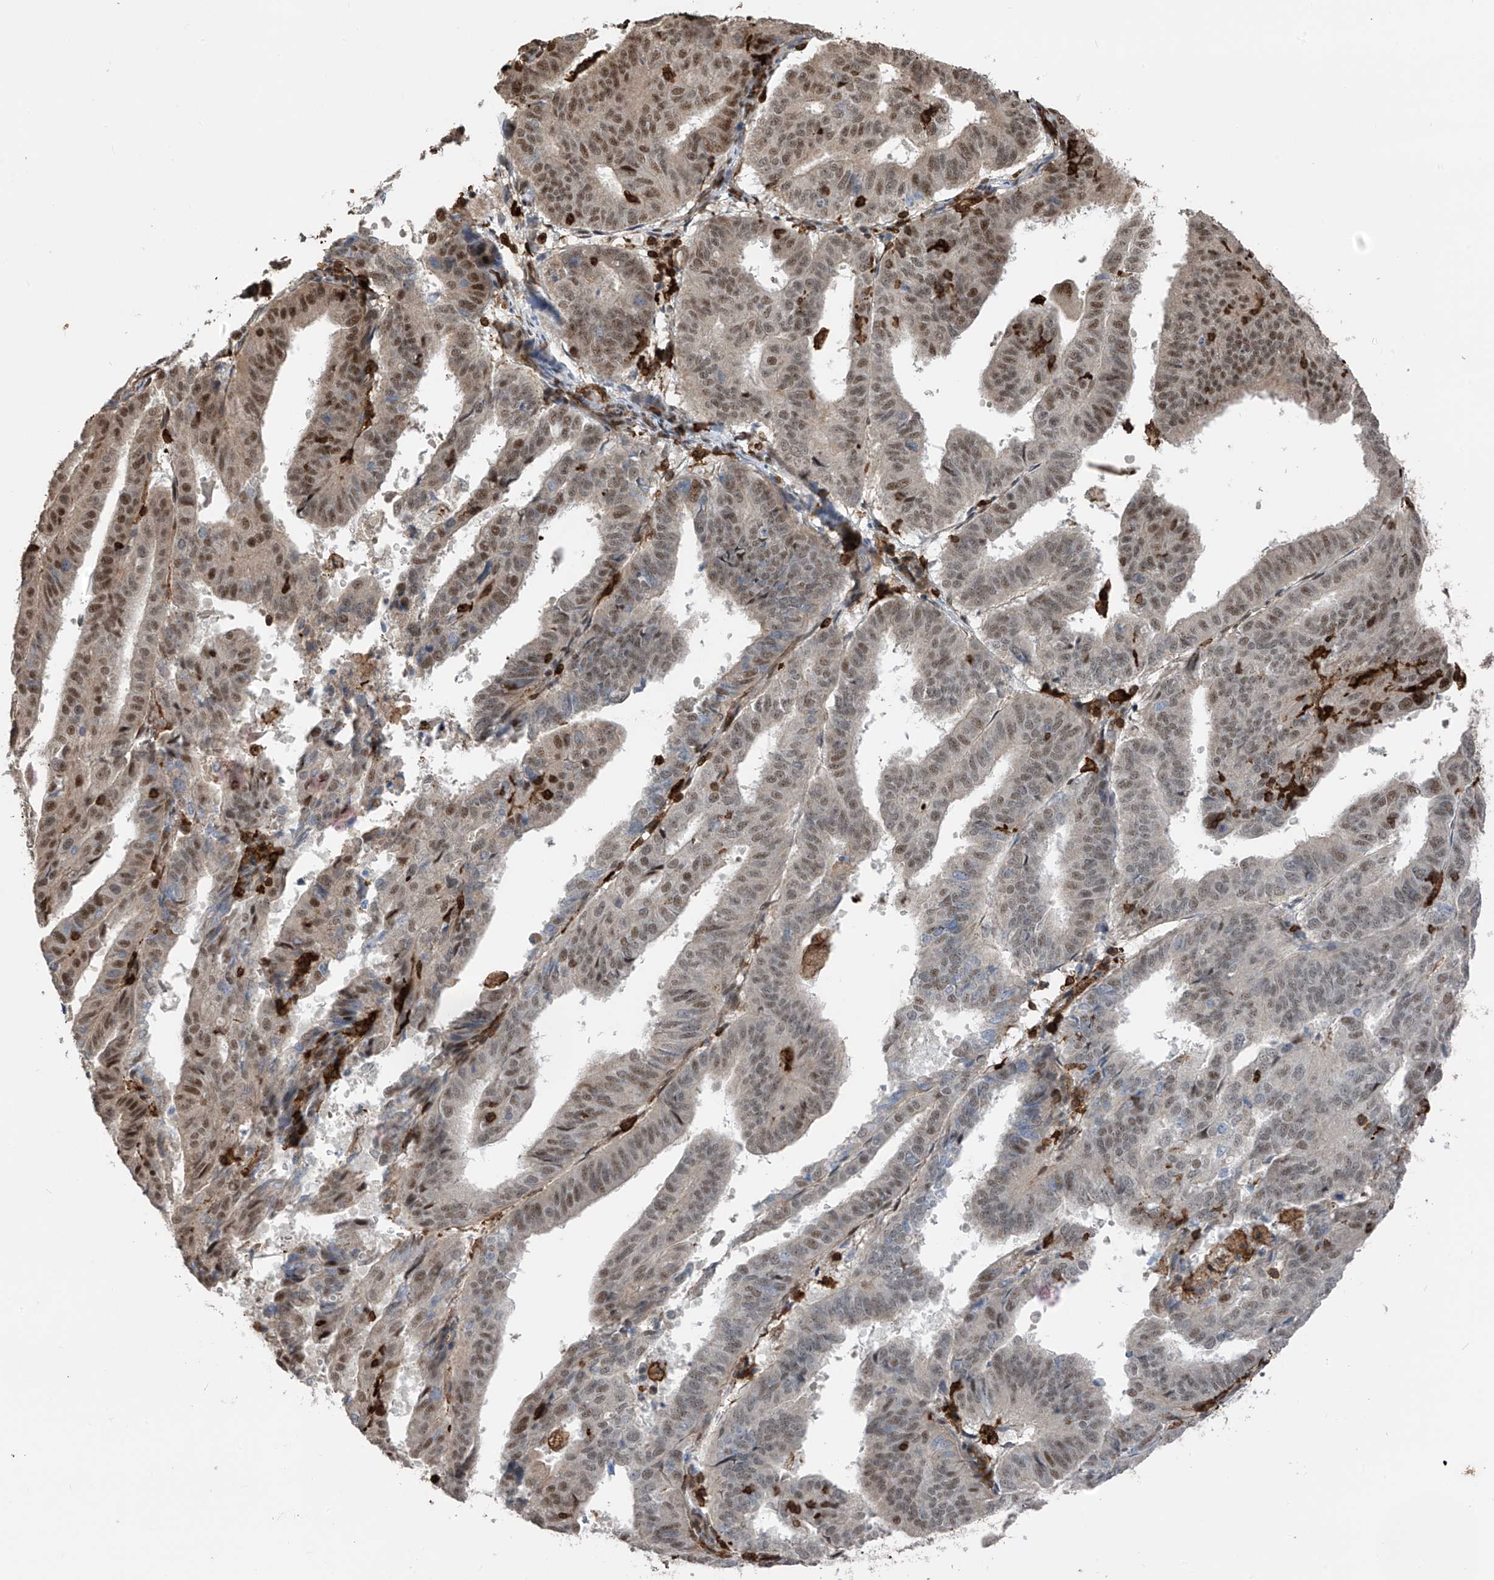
{"staining": {"intensity": "moderate", "quantity": "25%-75%", "location": "nuclear"}, "tissue": "endometrial cancer", "cell_type": "Tumor cells", "image_type": "cancer", "snomed": [{"axis": "morphology", "description": "Adenocarcinoma, NOS"}, {"axis": "topography", "description": "Uterus"}], "caption": "Protein staining of endometrial cancer (adenocarcinoma) tissue exhibits moderate nuclear positivity in about 25%-75% of tumor cells.", "gene": "MICAL1", "patient": {"sex": "female", "age": 77}}